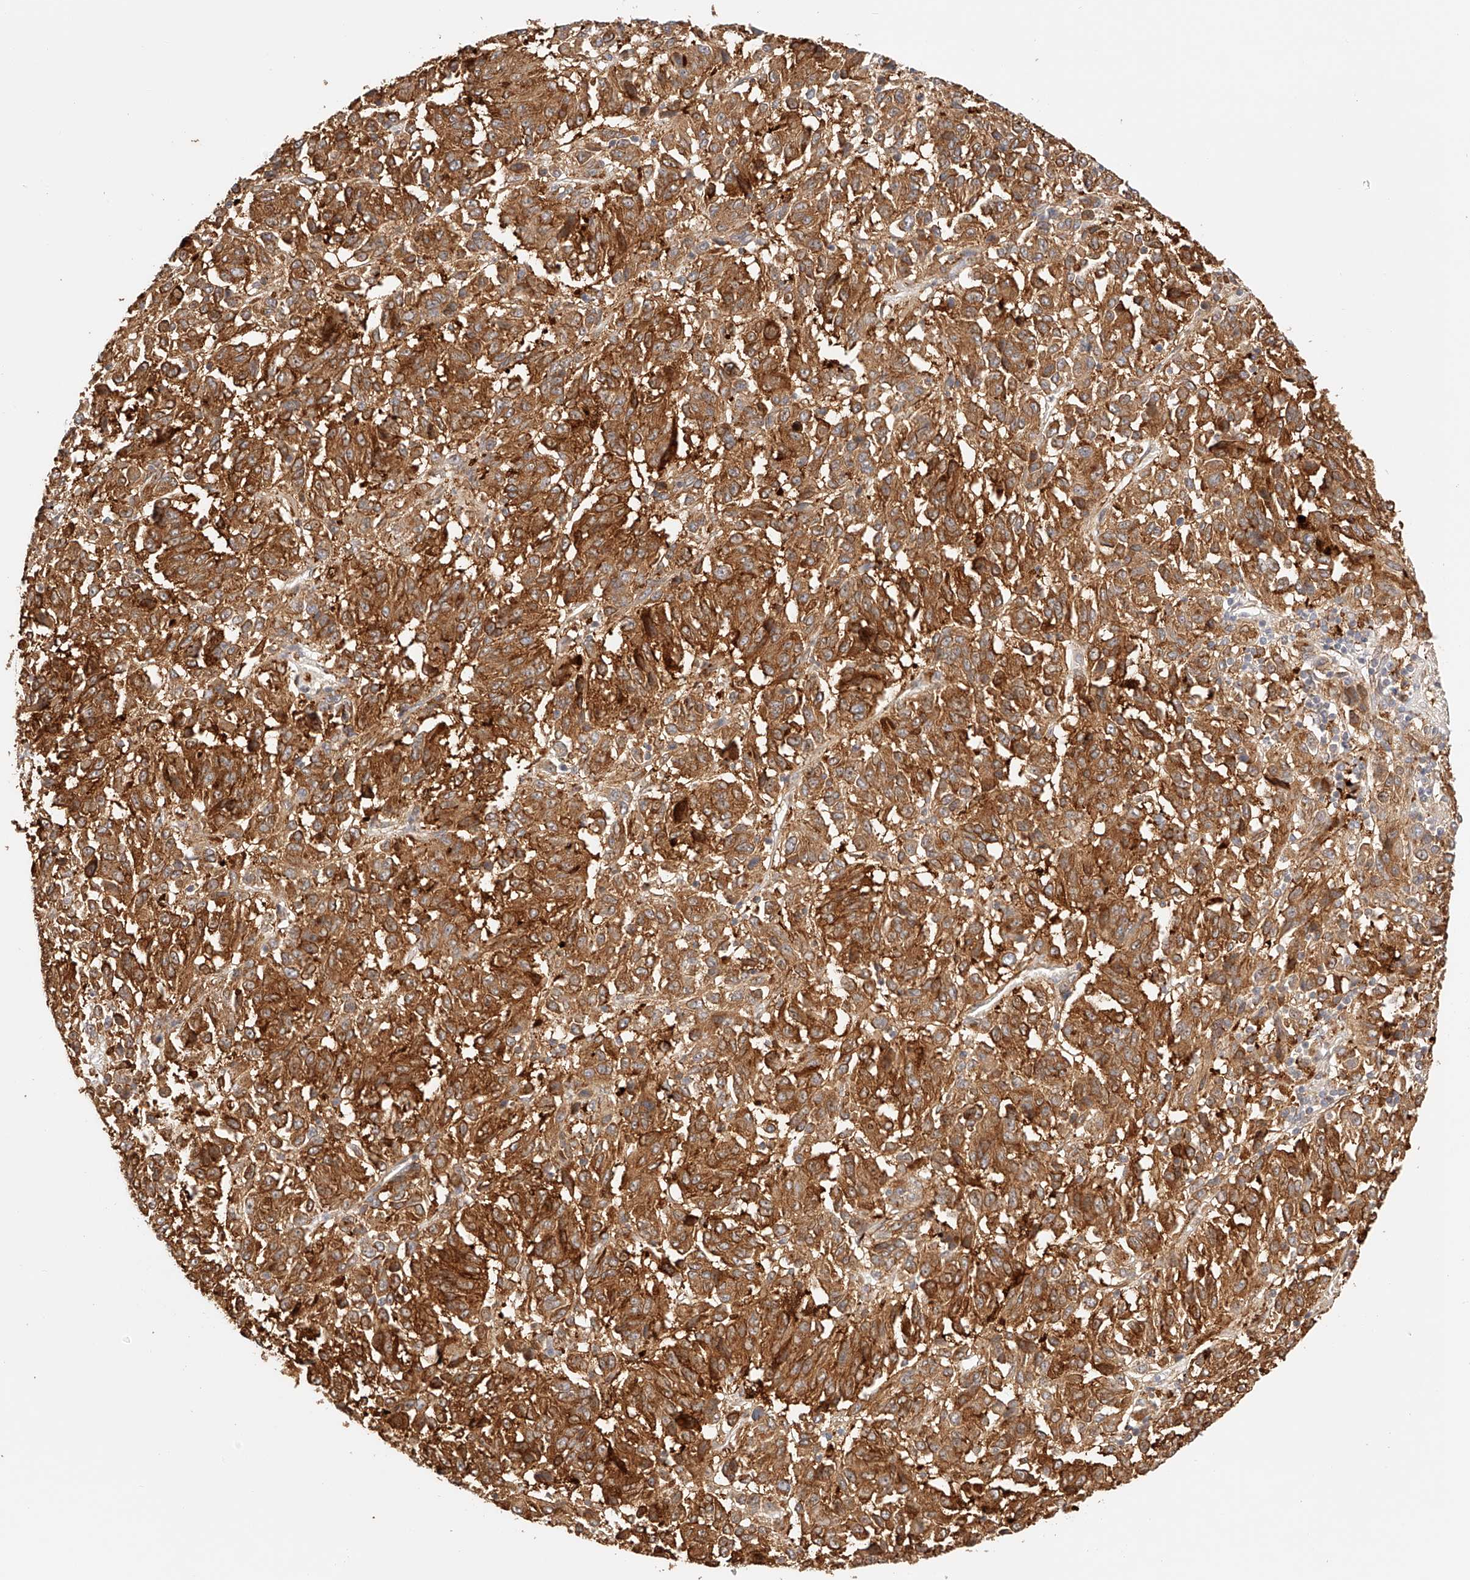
{"staining": {"intensity": "strong", "quantity": ">75%", "location": "cytoplasmic/membranous"}, "tissue": "melanoma", "cell_type": "Tumor cells", "image_type": "cancer", "snomed": [{"axis": "morphology", "description": "Malignant melanoma, NOS"}, {"axis": "topography", "description": "Skin"}], "caption": "IHC histopathology image of neoplastic tissue: malignant melanoma stained using immunohistochemistry displays high levels of strong protein expression localized specifically in the cytoplasmic/membranous of tumor cells, appearing as a cytoplasmic/membranous brown color.", "gene": "SYNC", "patient": {"sex": "female", "age": 82}}